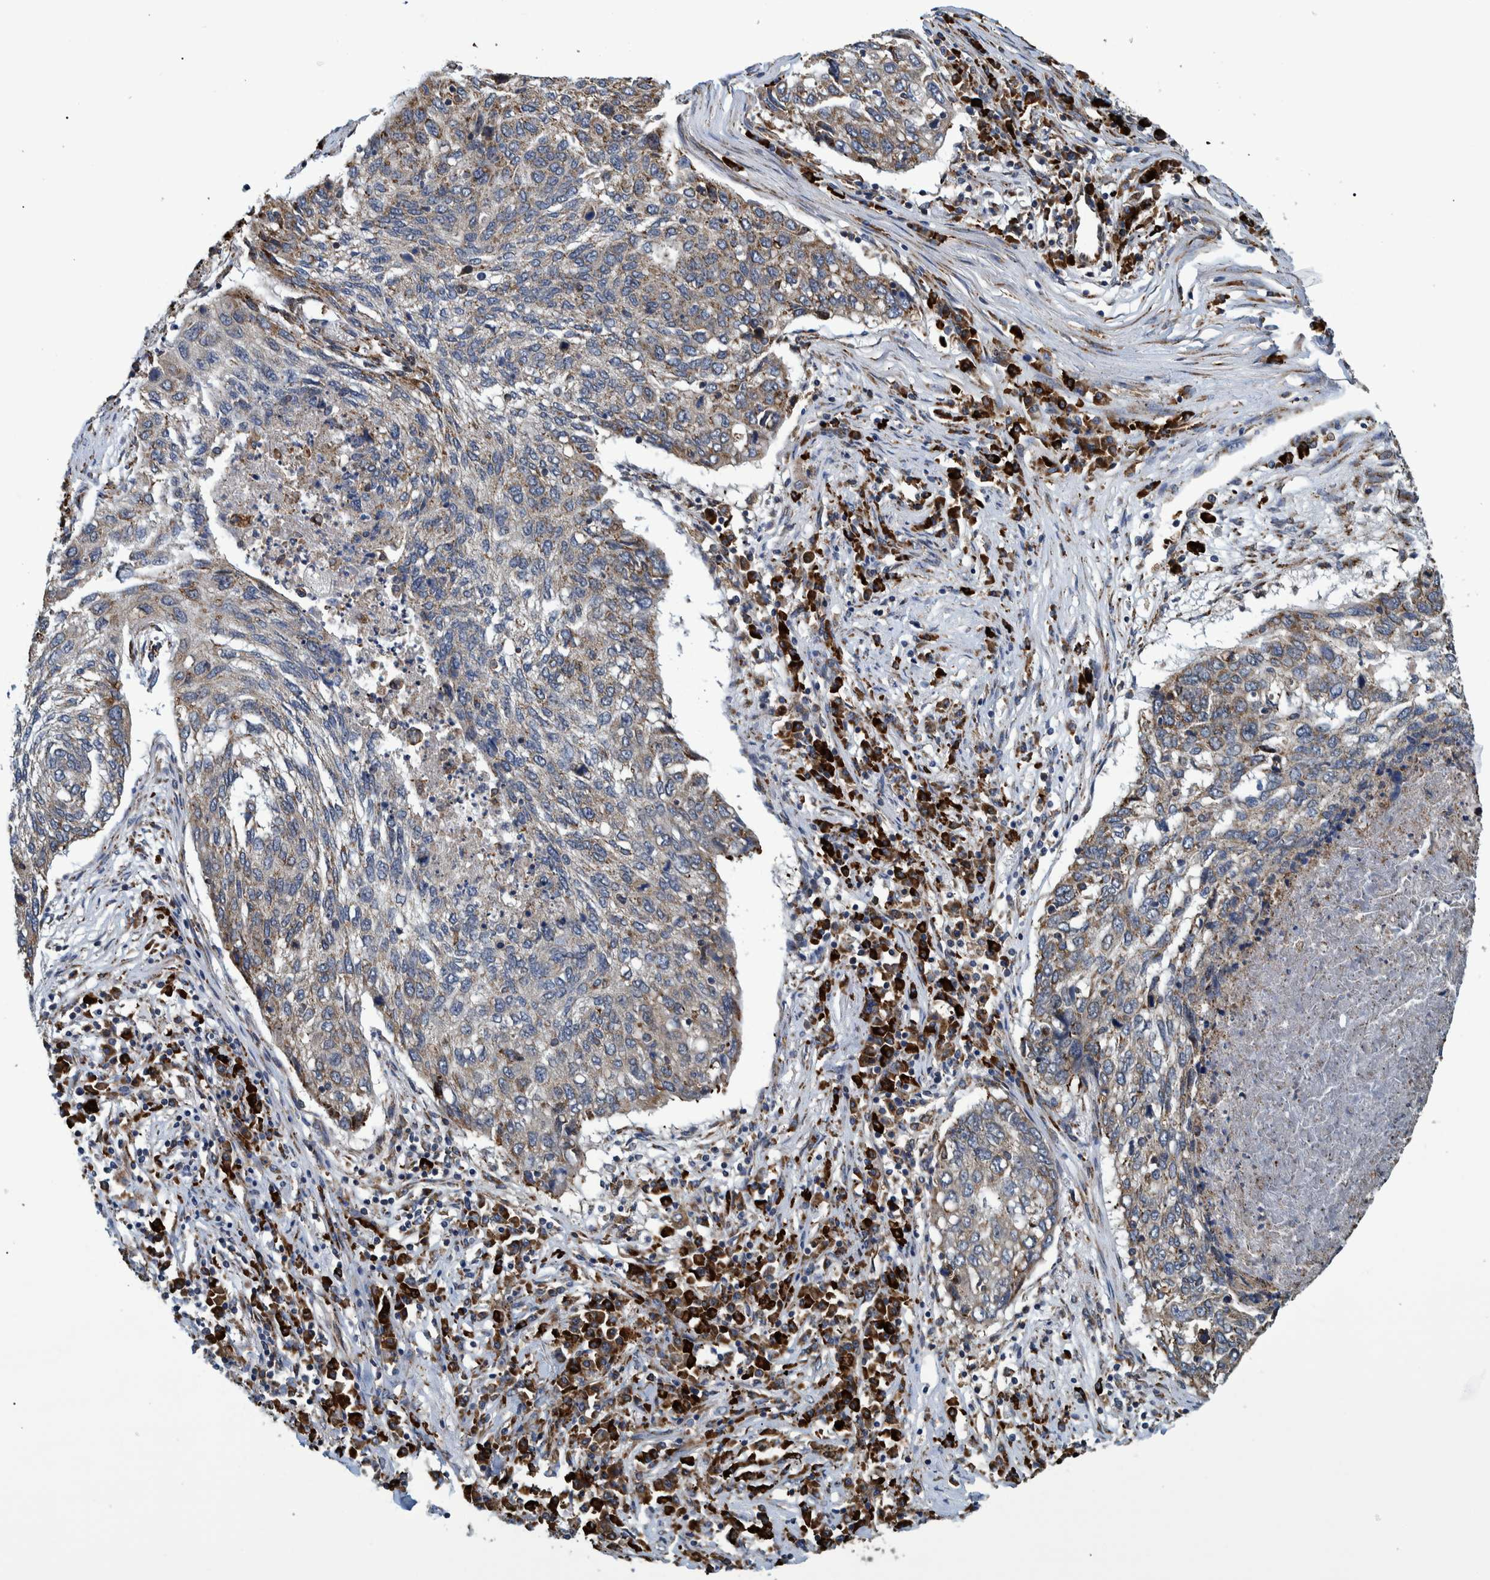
{"staining": {"intensity": "weak", "quantity": "25%-75%", "location": "cytoplasmic/membranous"}, "tissue": "lung cancer", "cell_type": "Tumor cells", "image_type": "cancer", "snomed": [{"axis": "morphology", "description": "Squamous cell carcinoma, NOS"}, {"axis": "topography", "description": "Lung"}], "caption": "Immunohistochemical staining of human lung cancer (squamous cell carcinoma) displays weak cytoplasmic/membranous protein expression in approximately 25%-75% of tumor cells.", "gene": "SPAG5", "patient": {"sex": "female", "age": 63}}